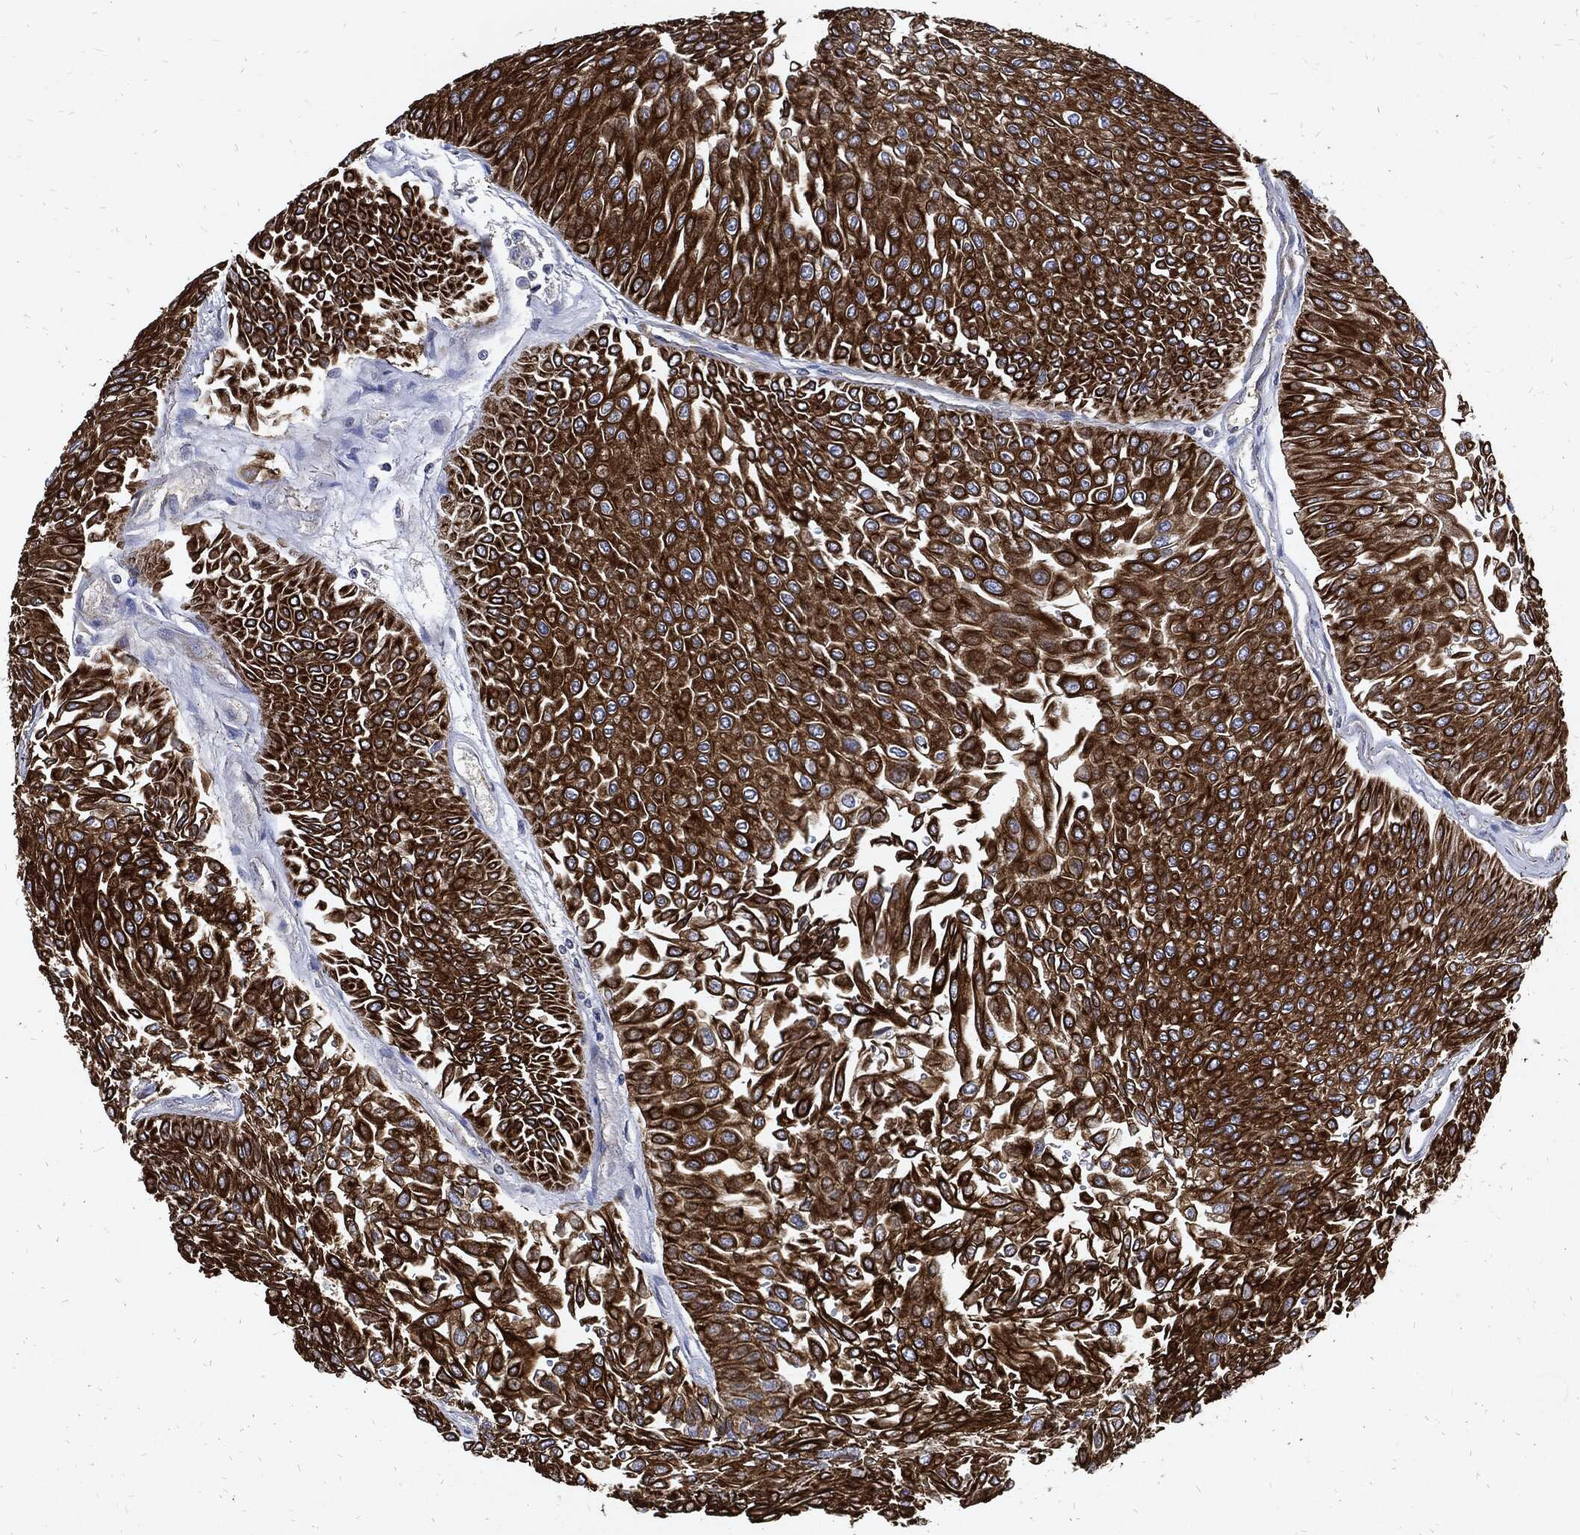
{"staining": {"intensity": "strong", "quantity": ">75%", "location": "cytoplasmic/membranous"}, "tissue": "urothelial cancer", "cell_type": "Tumor cells", "image_type": "cancer", "snomed": [{"axis": "morphology", "description": "Urothelial carcinoma, Low grade"}, {"axis": "topography", "description": "Urinary bladder"}], "caption": "Immunohistochemical staining of urothelial carcinoma (low-grade) shows strong cytoplasmic/membranous protein positivity in approximately >75% of tumor cells. (Stains: DAB (3,3'-diaminobenzidine) in brown, nuclei in blue, Microscopy: brightfield microscopy at high magnification).", "gene": "DCTN1", "patient": {"sex": "male", "age": 67}}